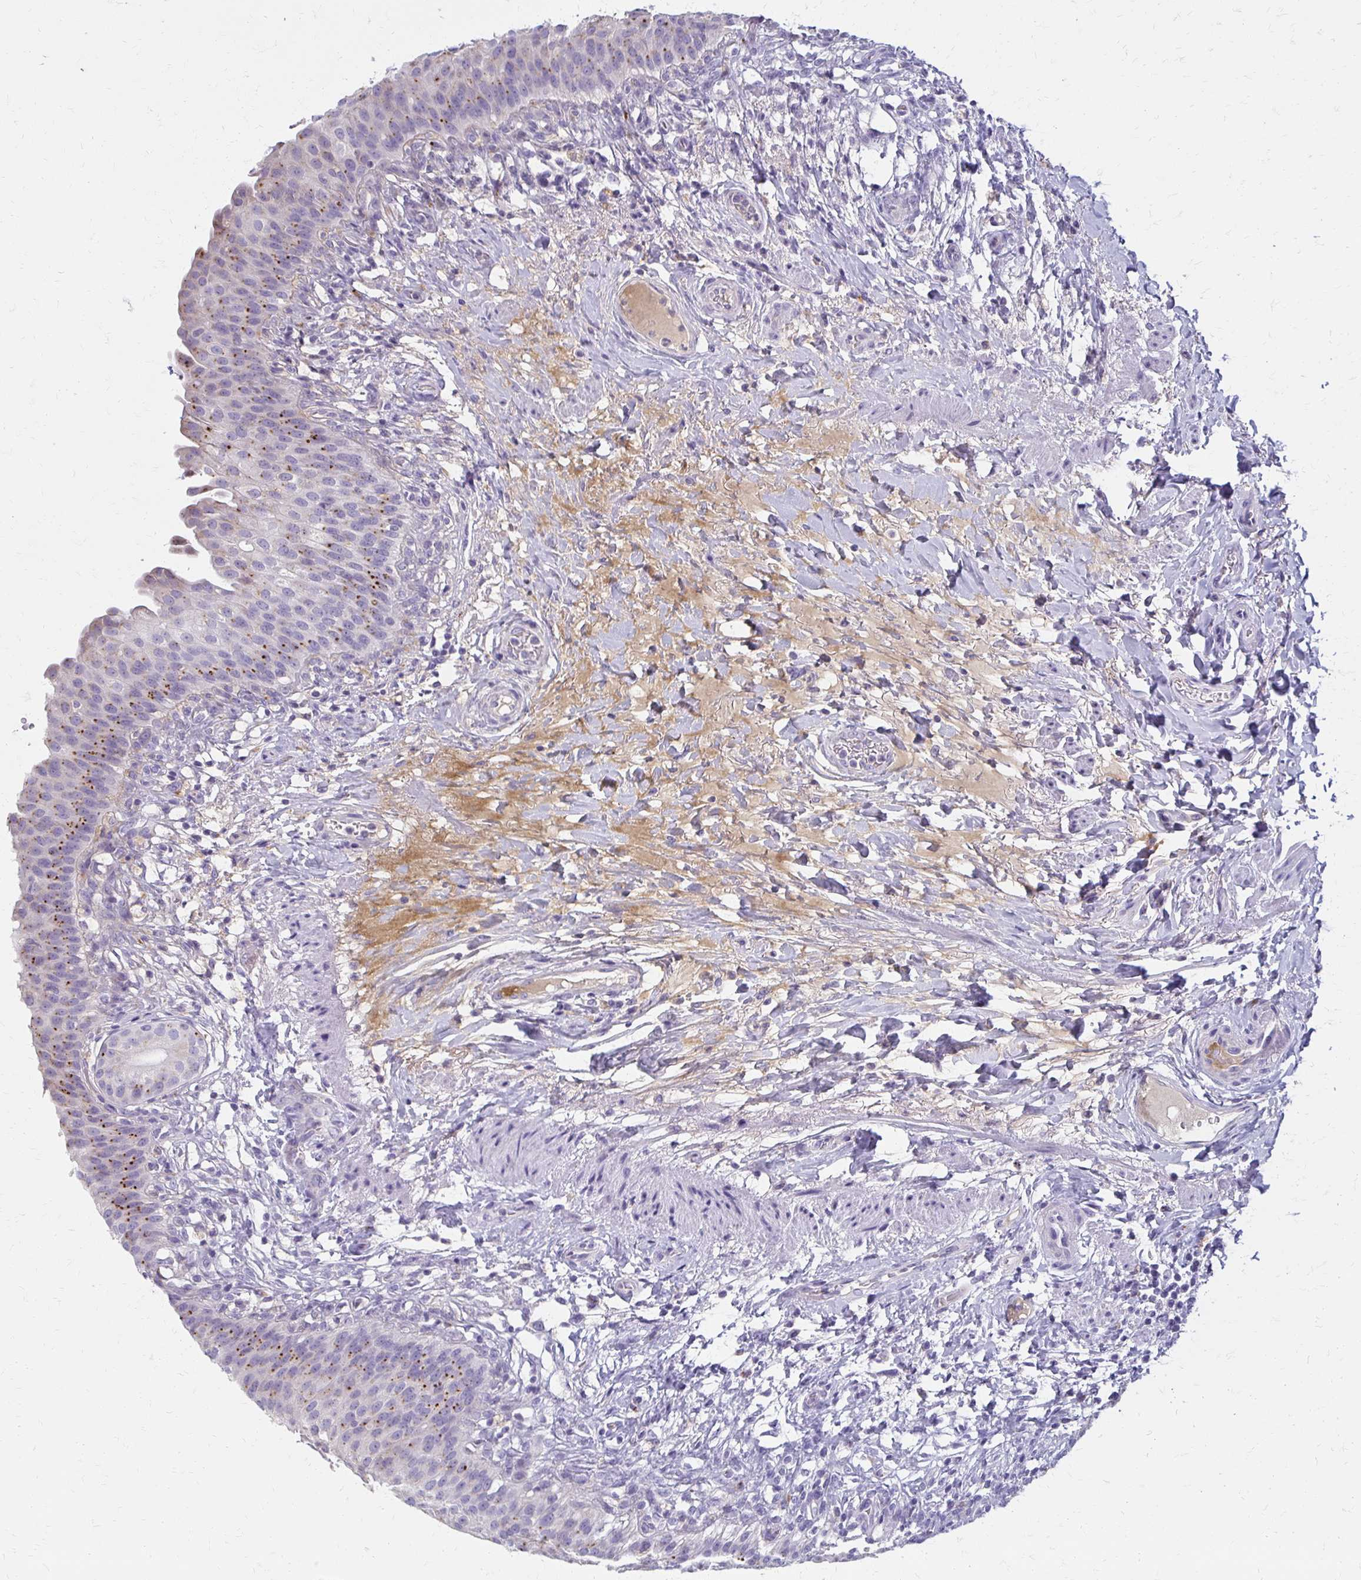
{"staining": {"intensity": "moderate", "quantity": "<25%", "location": "cytoplasmic/membranous"}, "tissue": "urinary bladder", "cell_type": "Urothelial cells", "image_type": "normal", "snomed": [{"axis": "morphology", "description": "Normal tissue, NOS"}, {"axis": "topography", "description": "Urinary bladder"}, {"axis": "topography", "description": "Peripheral nerve tissue"}], "caption": "Immunohistochemical staining of normal urinary bladder reveals low levels of moderate cytoplasmic/membranous staining in about <25% of urothelial cells.", "gene": "BBS12", "patient": {"sex": "female", "age": 60}}